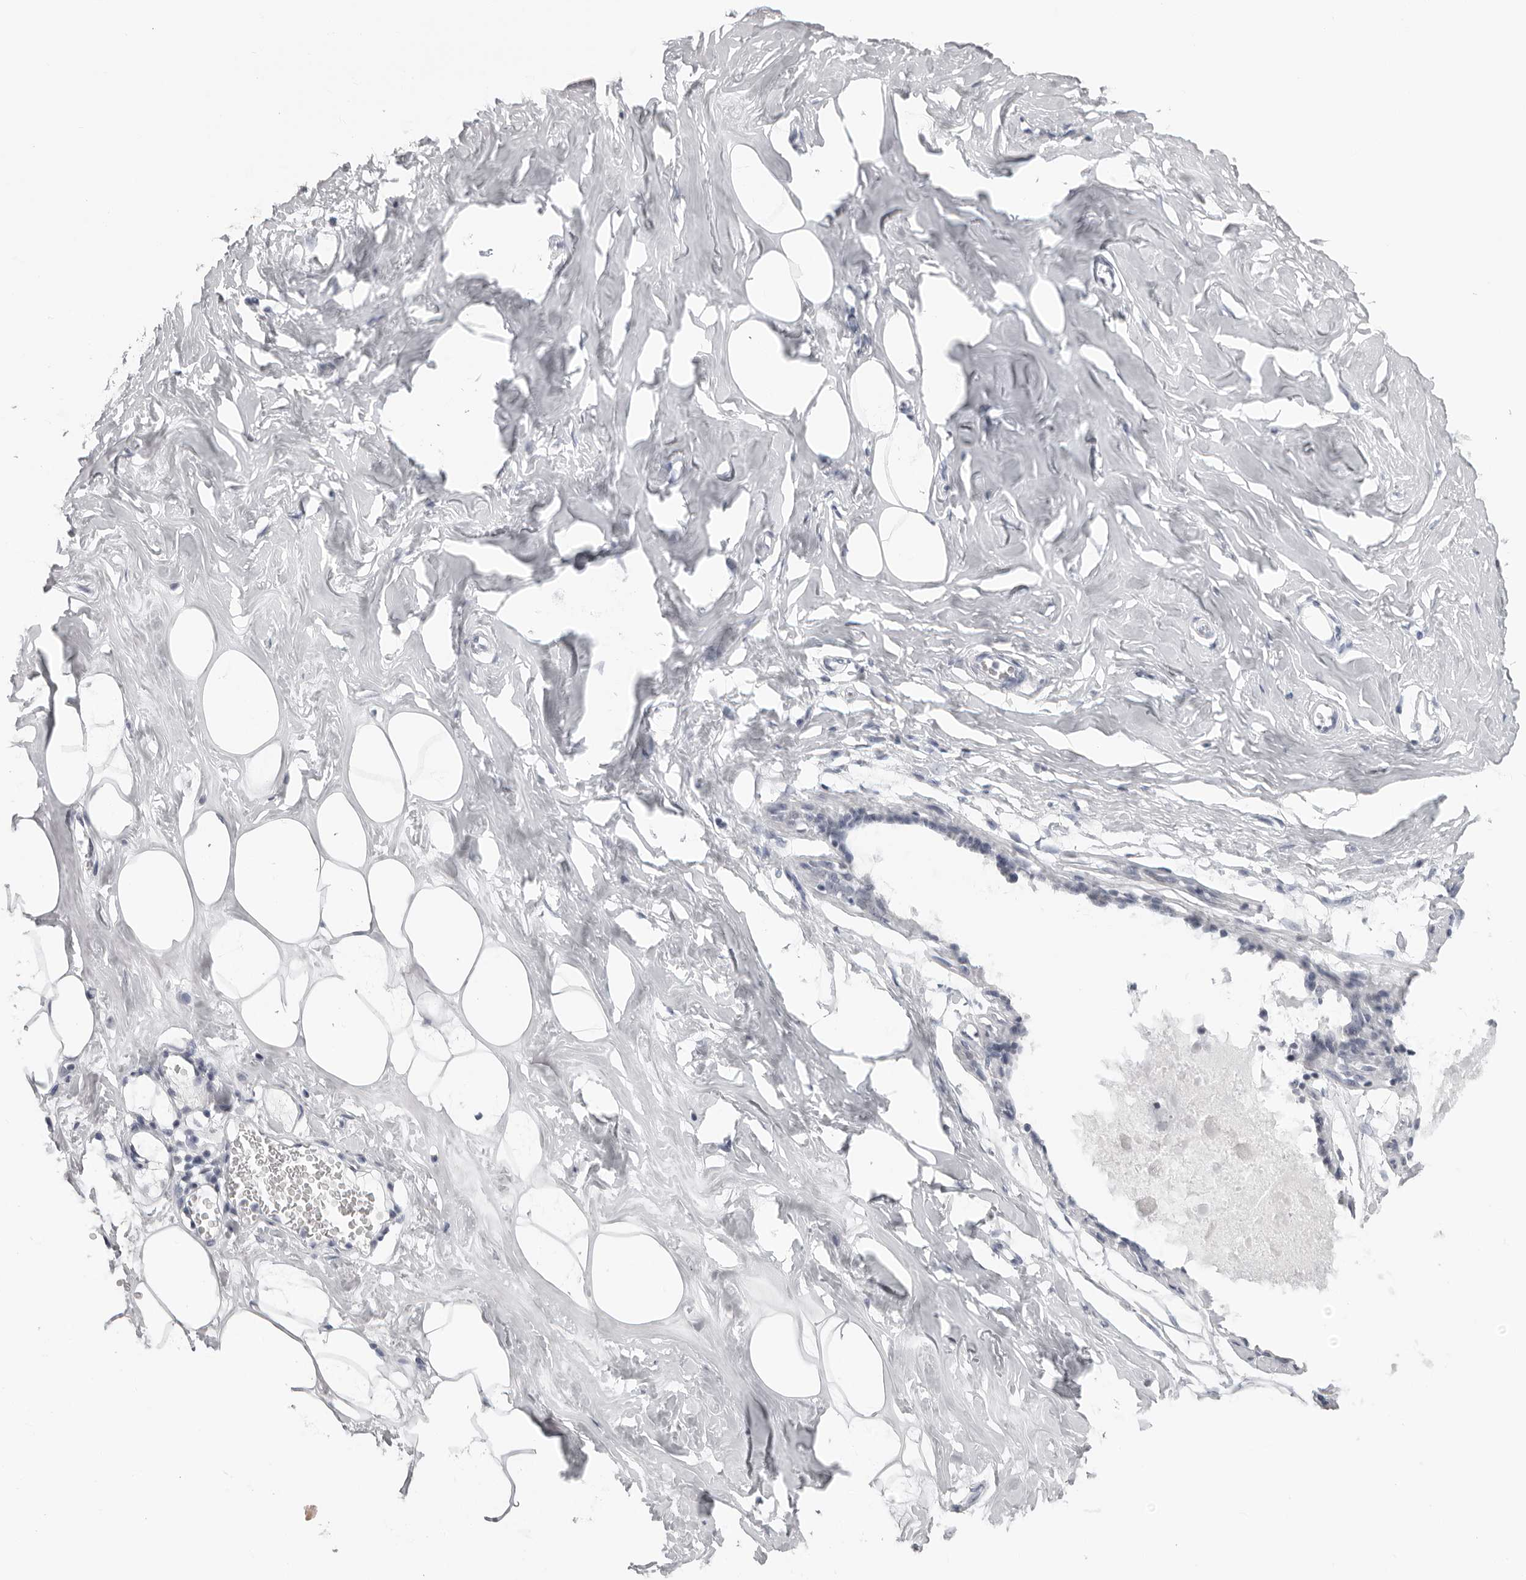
{"staining": {"intensity": "negative", "quantity": "none", "location": "none"}, "tissue": "adipose tissue", "cell_type": "Adipocytes", "image_type": "normal", "snomed": [{"axis": "morphology", "description": "Normal tissue, NOS"}, {"axis": "morphology", "description": "Fibrosis, NOS"}, {"axis": "topography", "description": "Breast"}, {"axis": "topography", "description": "Adipose tissue"}], "caption": "DAB (3,3'-diaminobenzidine) immunohistochemical staining of normal human adipose tissue shows no significant staining in adipocytes.", "gene": "DNALI1", "patient": {"sex": "female", "age": 39}}